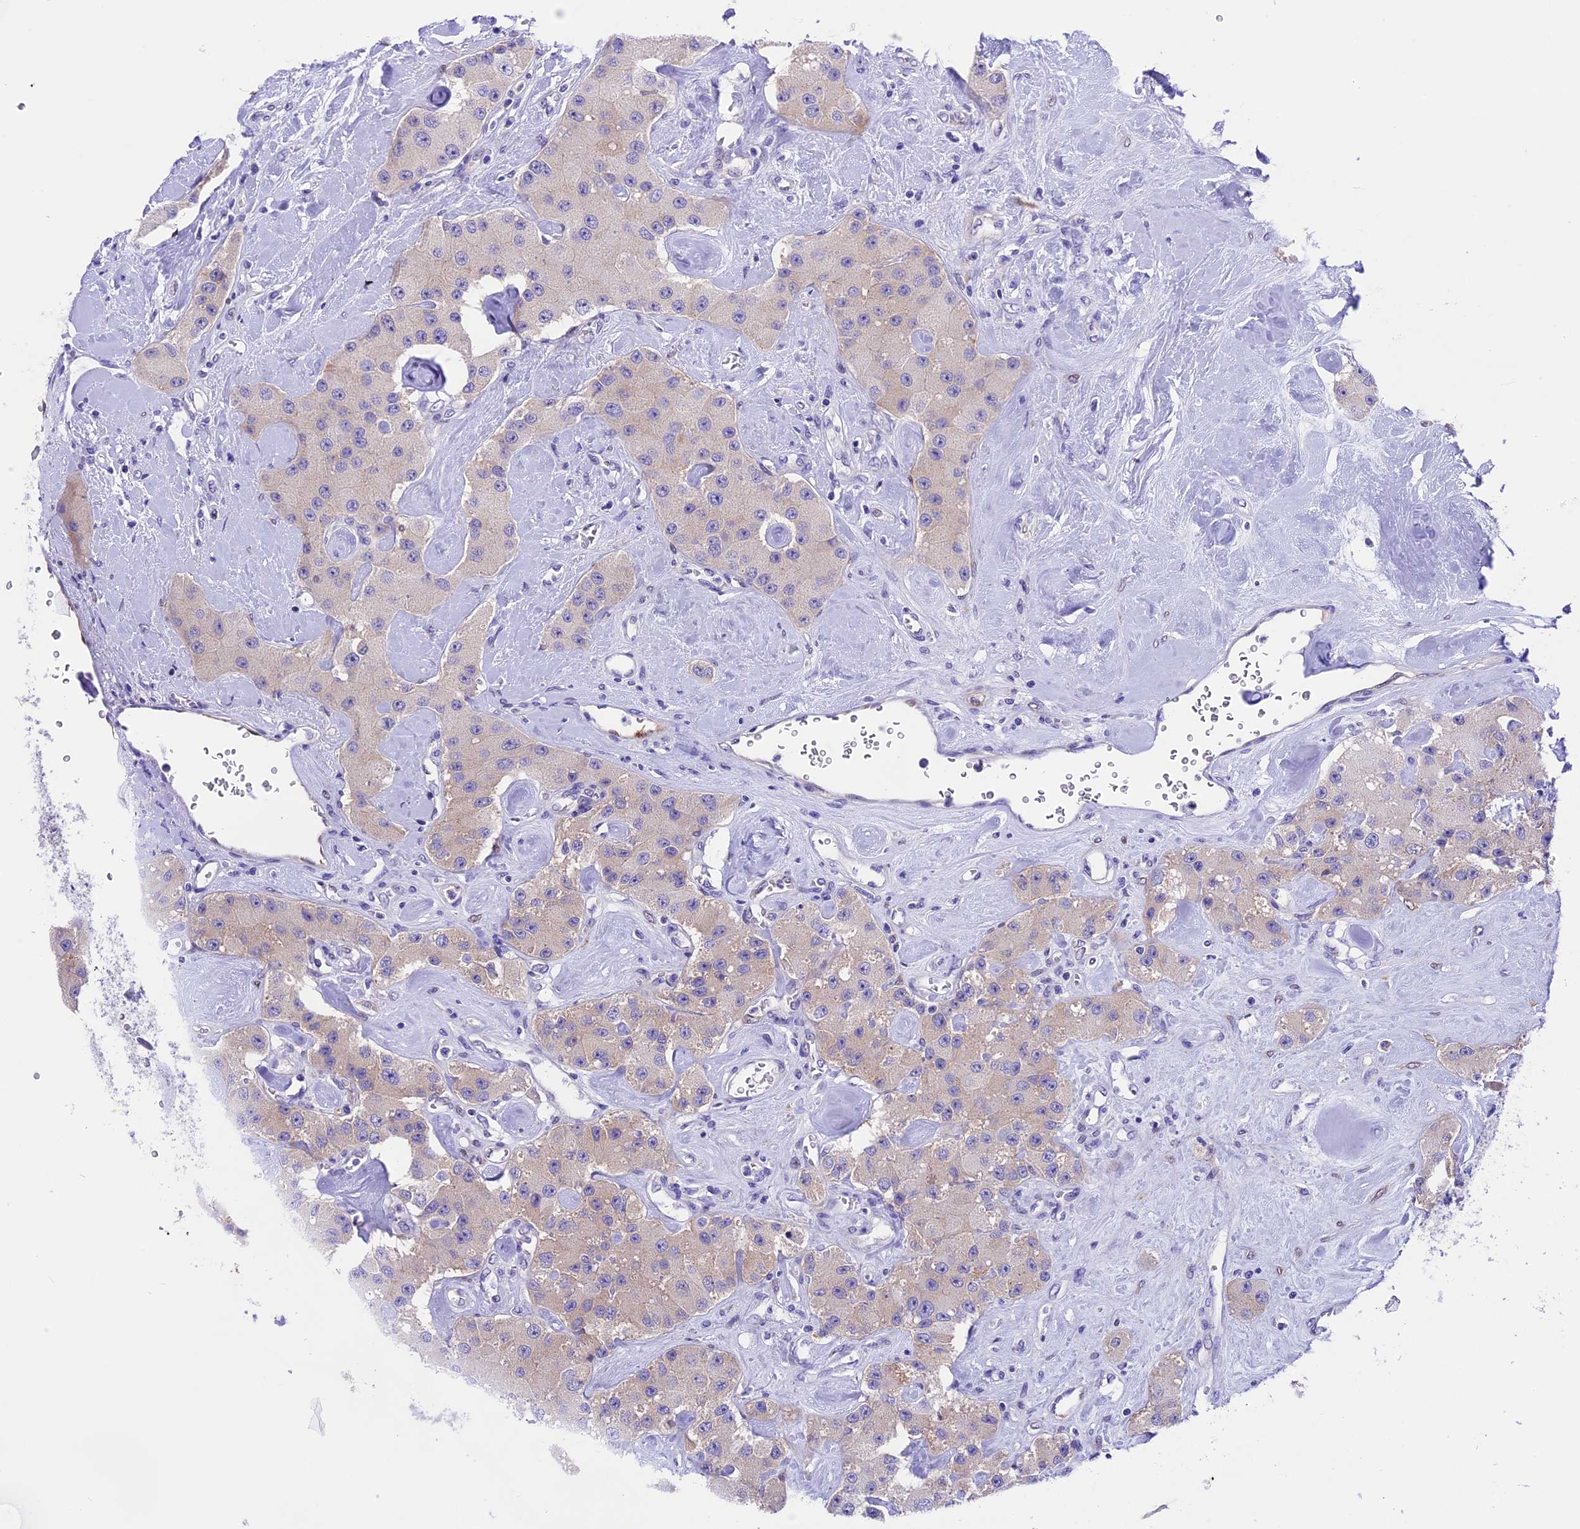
{"staining": {"intensity": "negative", "quantity": "none", "location": "none"}, "tissue": "carcinoid", "cell_type": "Tumor cells", "image_type": "cancer", "snomed": [{"axis": "morphology", "description": "Carcinoid, malignant, NOS"}, {"axis": "topography", "description": "Pancreas"}], "caption": "DAB (3,3'-diaminobenzidine) immunohistochemical staining of carcinoid reveals no significant positivity in tumor cells.", "gene": "PRR15", "patient": {"sex": "male", "age": 41}}